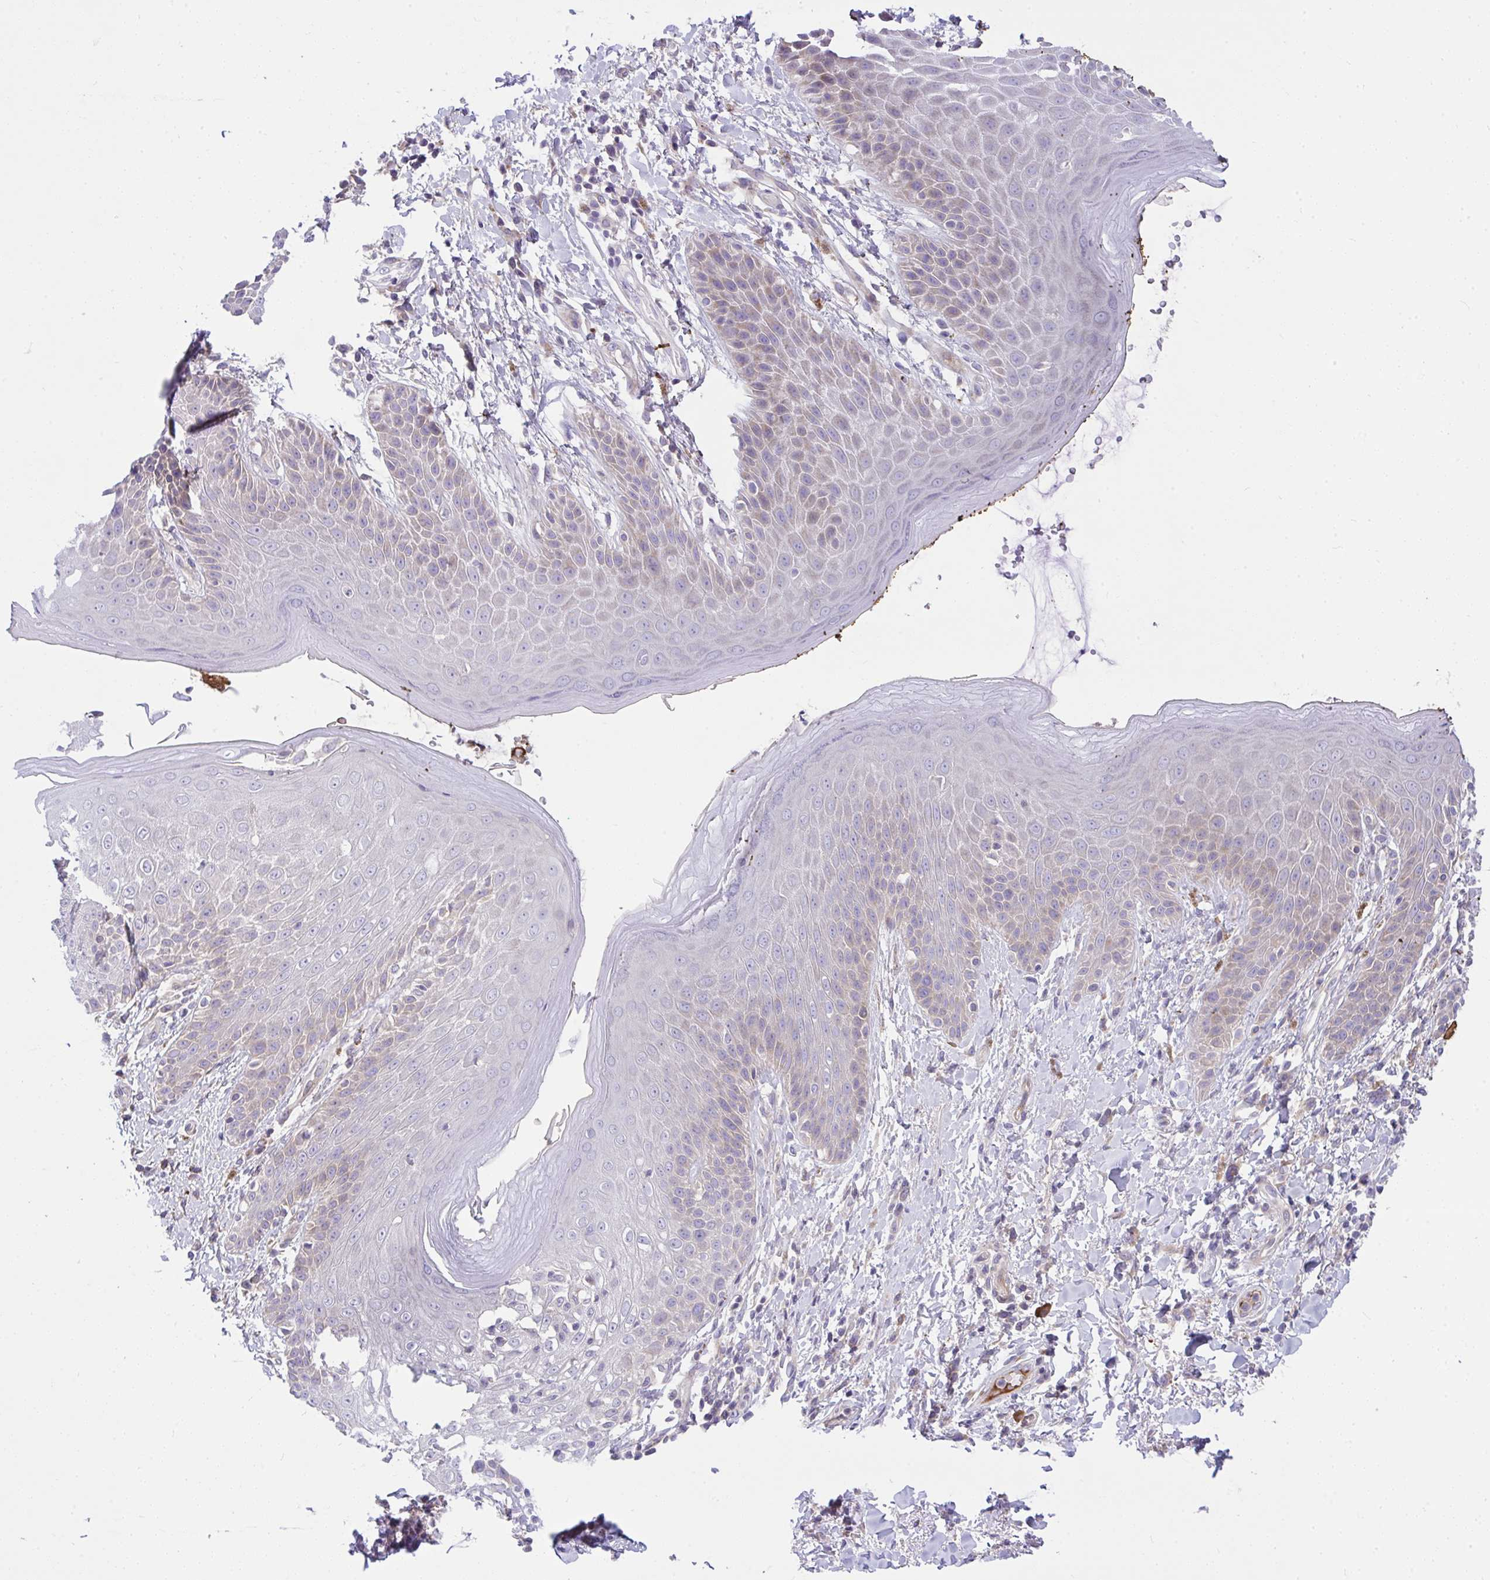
{"staining": {"intensity": "weak", "quantity": "<25%", "location": "cytoplasmic/membranous"}, "tissue": "skin", "cell_type": "Epidermal cells", "image_type": "normal", "snomed": [{"axis": "morphology", "description": "Normal tissue, NOS"}, {"axis": "topography", "description": "Anal"}, {"axis": "topography", "description": "Peripheral nerve tissue"}], "caption": "A high-resolution micrograph shows immunohistochemistry (IHC) staining of unremarkable skin, which shows no significant expression in epidermal cells. The staining was performed using DAB (3,3'-diaminobenzidine) to visualize the protein expression in brown, while the nuclei were stained in blue with hematoxylin (Magnification: 20x).", "gene": "PIGZ", "patient": {"sex": "male", "age": 51}}